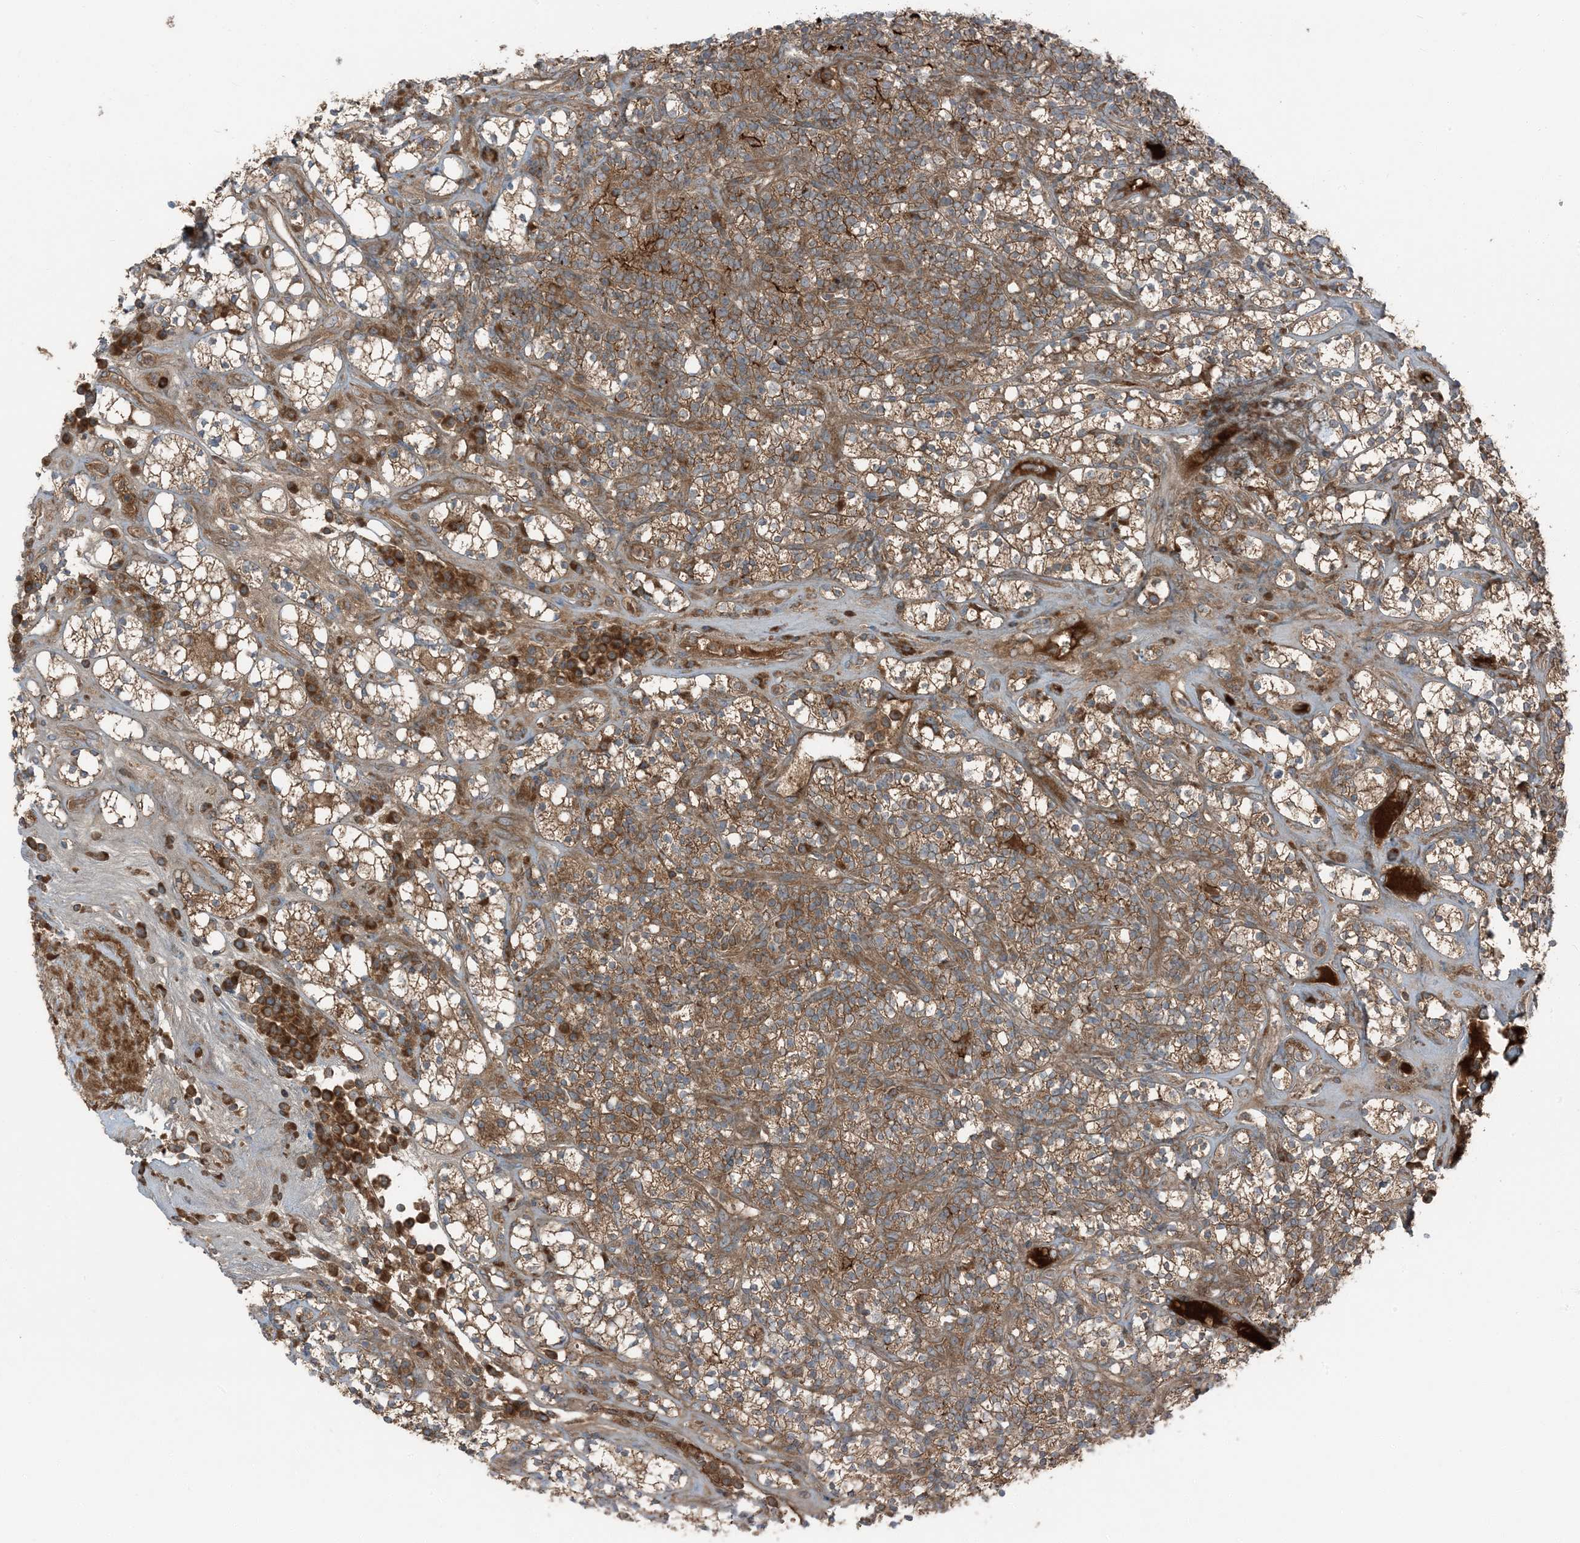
{"staining": {"intensity": "moderate", "quantity": ">75%", "location": "cytoplasmic/membranous"}, "tissue": "renal cancer", "cell_type": "Tumor cells", "image_type": "cancer", "snomed": [{"axis": "morphology", "description": "Adenocarcinoma, NOS"}, {"axis": "topography", "description": "Kidney"}], "caption": "Renal cancer stained for a protein shows moderate cytoplasmic/membranous positivity in tumor cells. (DAB IHC with brightfield microscopy, high magnification).", "gene": "RAB3GAP1", "patient": {"sex": "male", "age": 77}}